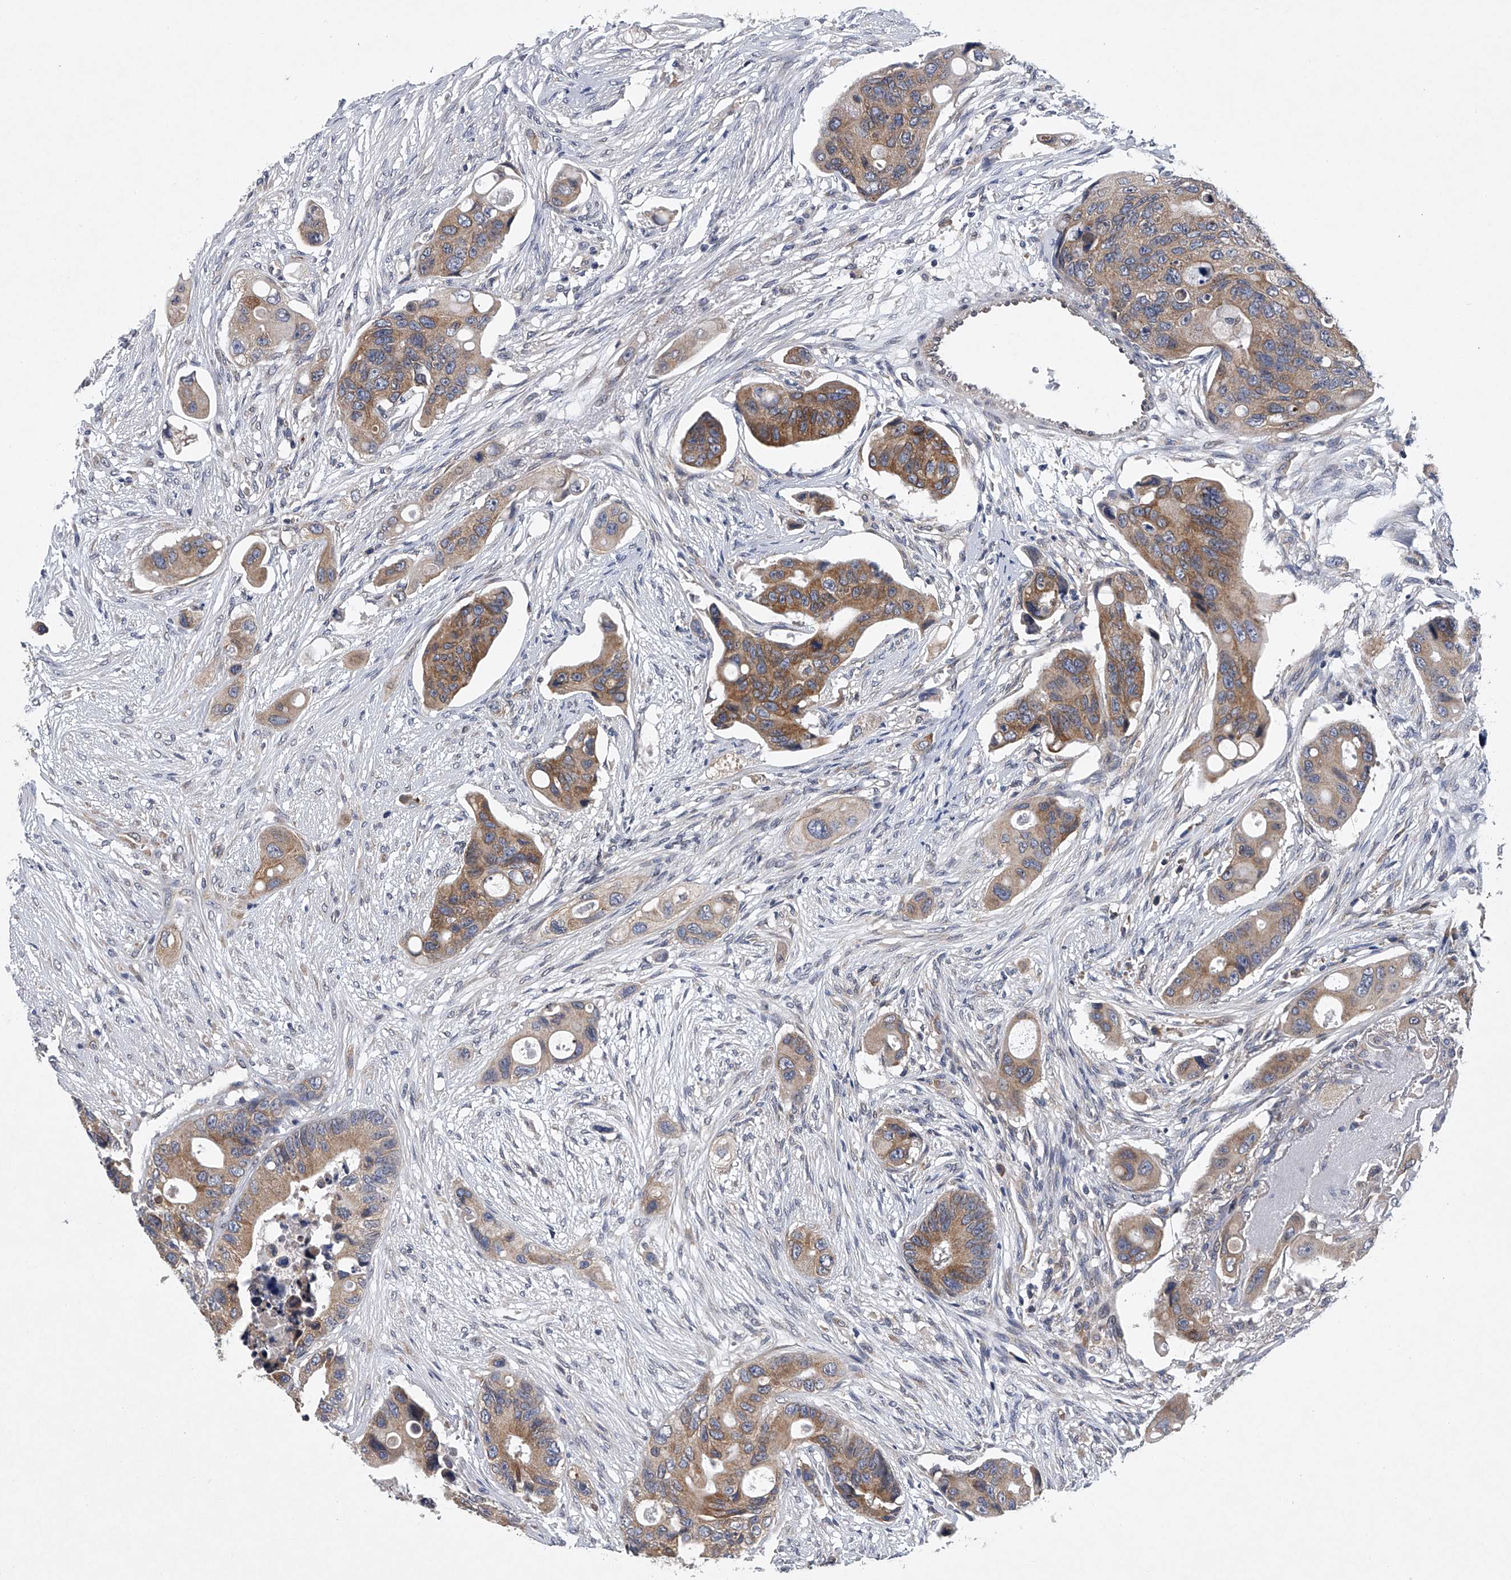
{"staining": {"intensity": "moderate", "quantity": ">75%", "location": "cytoplasmic/membranous"}, "tissue": "colorectal cancer", "cell_type": "Tumor cells", "image_type": "cancer", "snomed": [{"axis": "morphology", "description": "Adenocarcinoma, NOS"}, {"axis": "topography", "description": "Colon"}], "caption": "Adenocarcinoma (colorectal) was stained to show a protein in brown. There is medium levels of moderate cytoplasmic/membranous staining in approximately >75% of tumor cells.", "gene": "RNF5", "patient": {"sex": "female", "age": 57}}